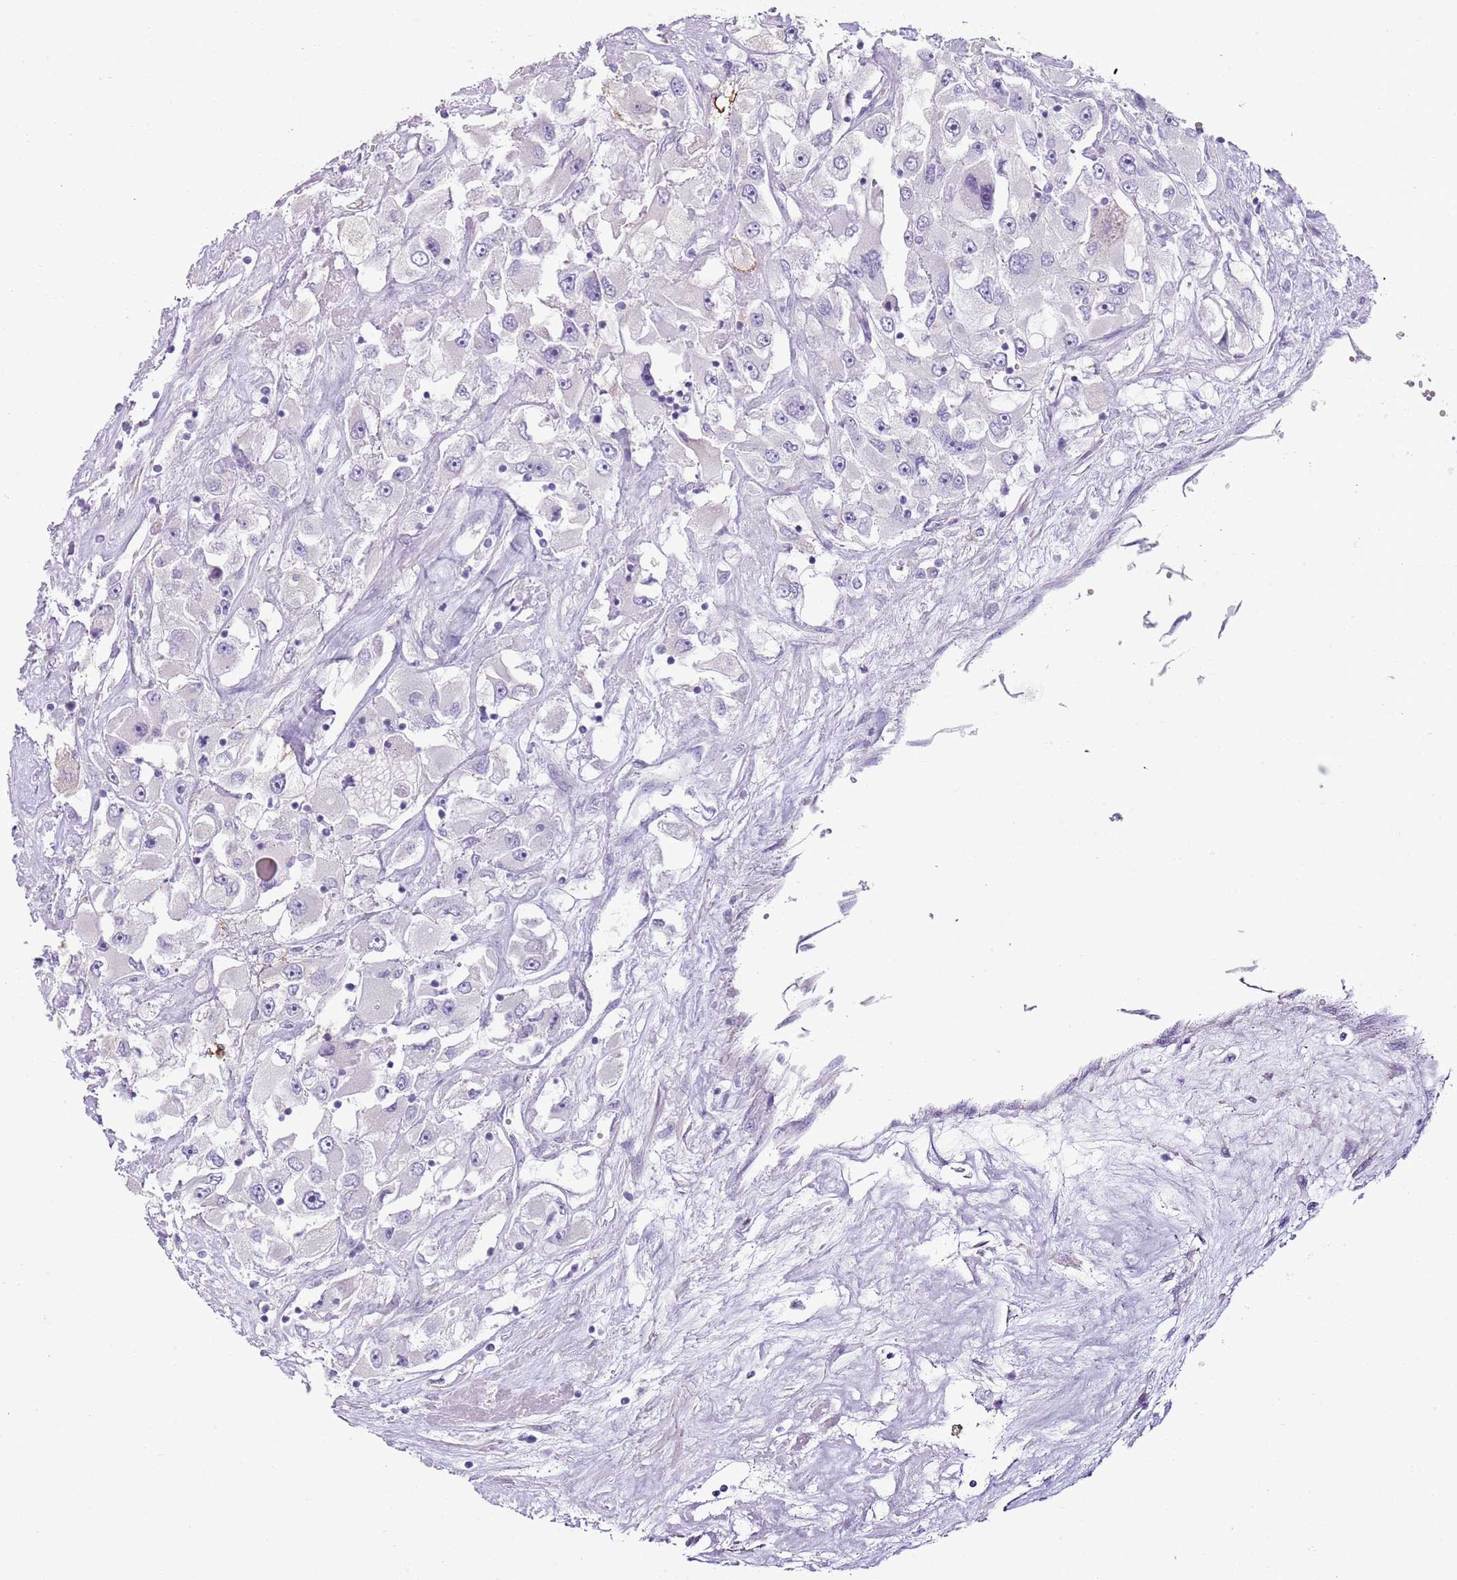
{"staining": {"intensity": "negative", "quantity": "none", "location": "none"}, "tissue": "renal cancer", "cell_type": "Tumor cells", "image_type": "cancer", "snomed": [{"axis": "morphology", "description": "Adenocarcinoma, NOS"}, {"axis": "topography", "description": "Kidney"}], "caption": "An image of human renal adenocarcinoma is negative for staining in tumor cells.", "gene": "CD177", "patient": {"sex": "female", "age": 52}}